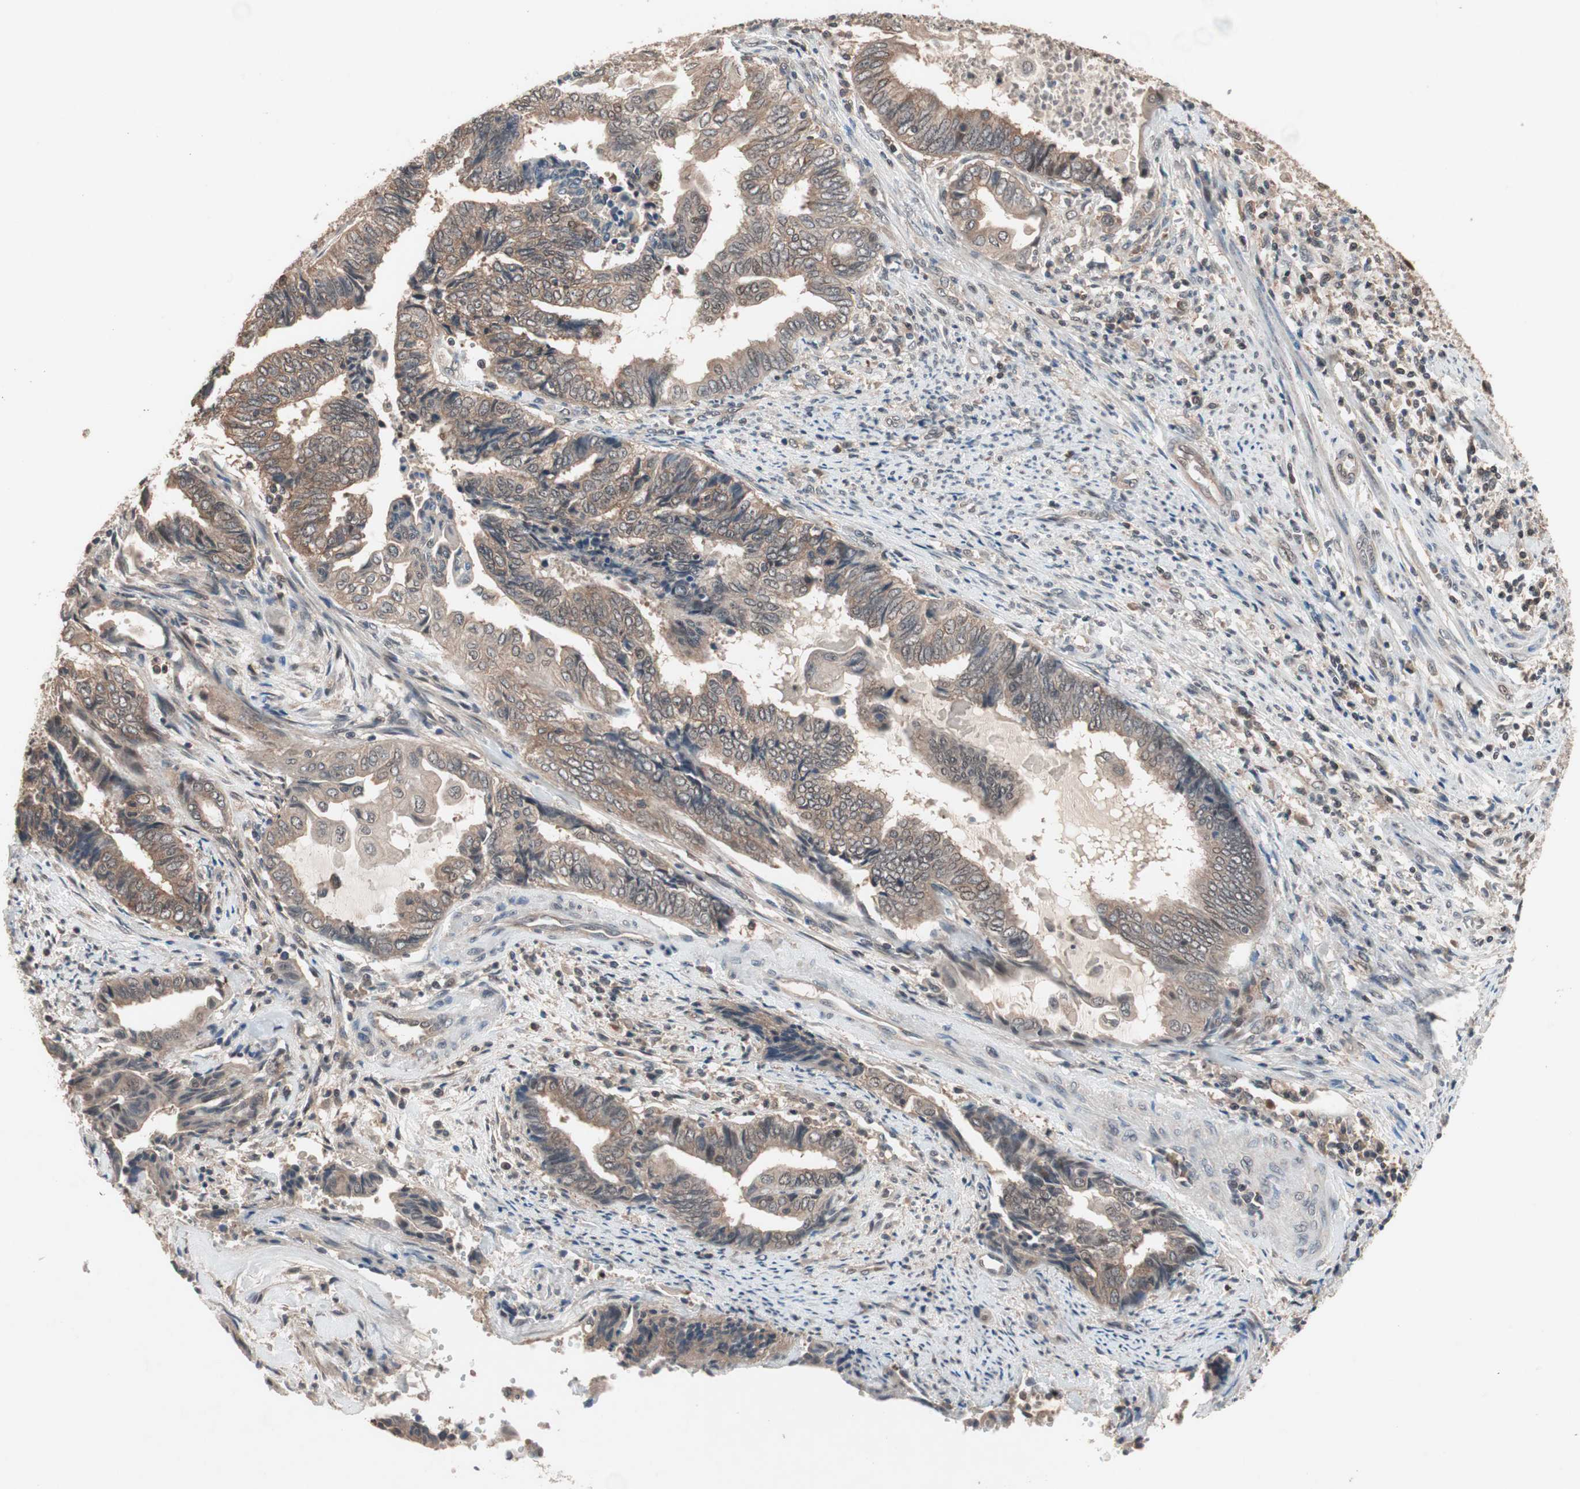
{"staining": {"intensity": "moderate", "quantity": ">75%", "location": "cytoplasmic/membranous"}, "tissue": "endometrial cancer", "cell_type": "Tumor cells", "image_type": "cancer", "snomed": [{"axis": "morphology", "description": "Adenocarcinoma, NOS"}, {"axis": "topography", "description": "Uterus"}, {"axis": "topography", "description": "Endometrium"}], "caption": "Tumor cells demonstrate medium levels of moderate cytoplasmic/membranous expression in about >75% of cells in human endometrial cancer (adenocarcinoma).", "gene": "GART", "patient": {"sex": "female", "age": 70}}